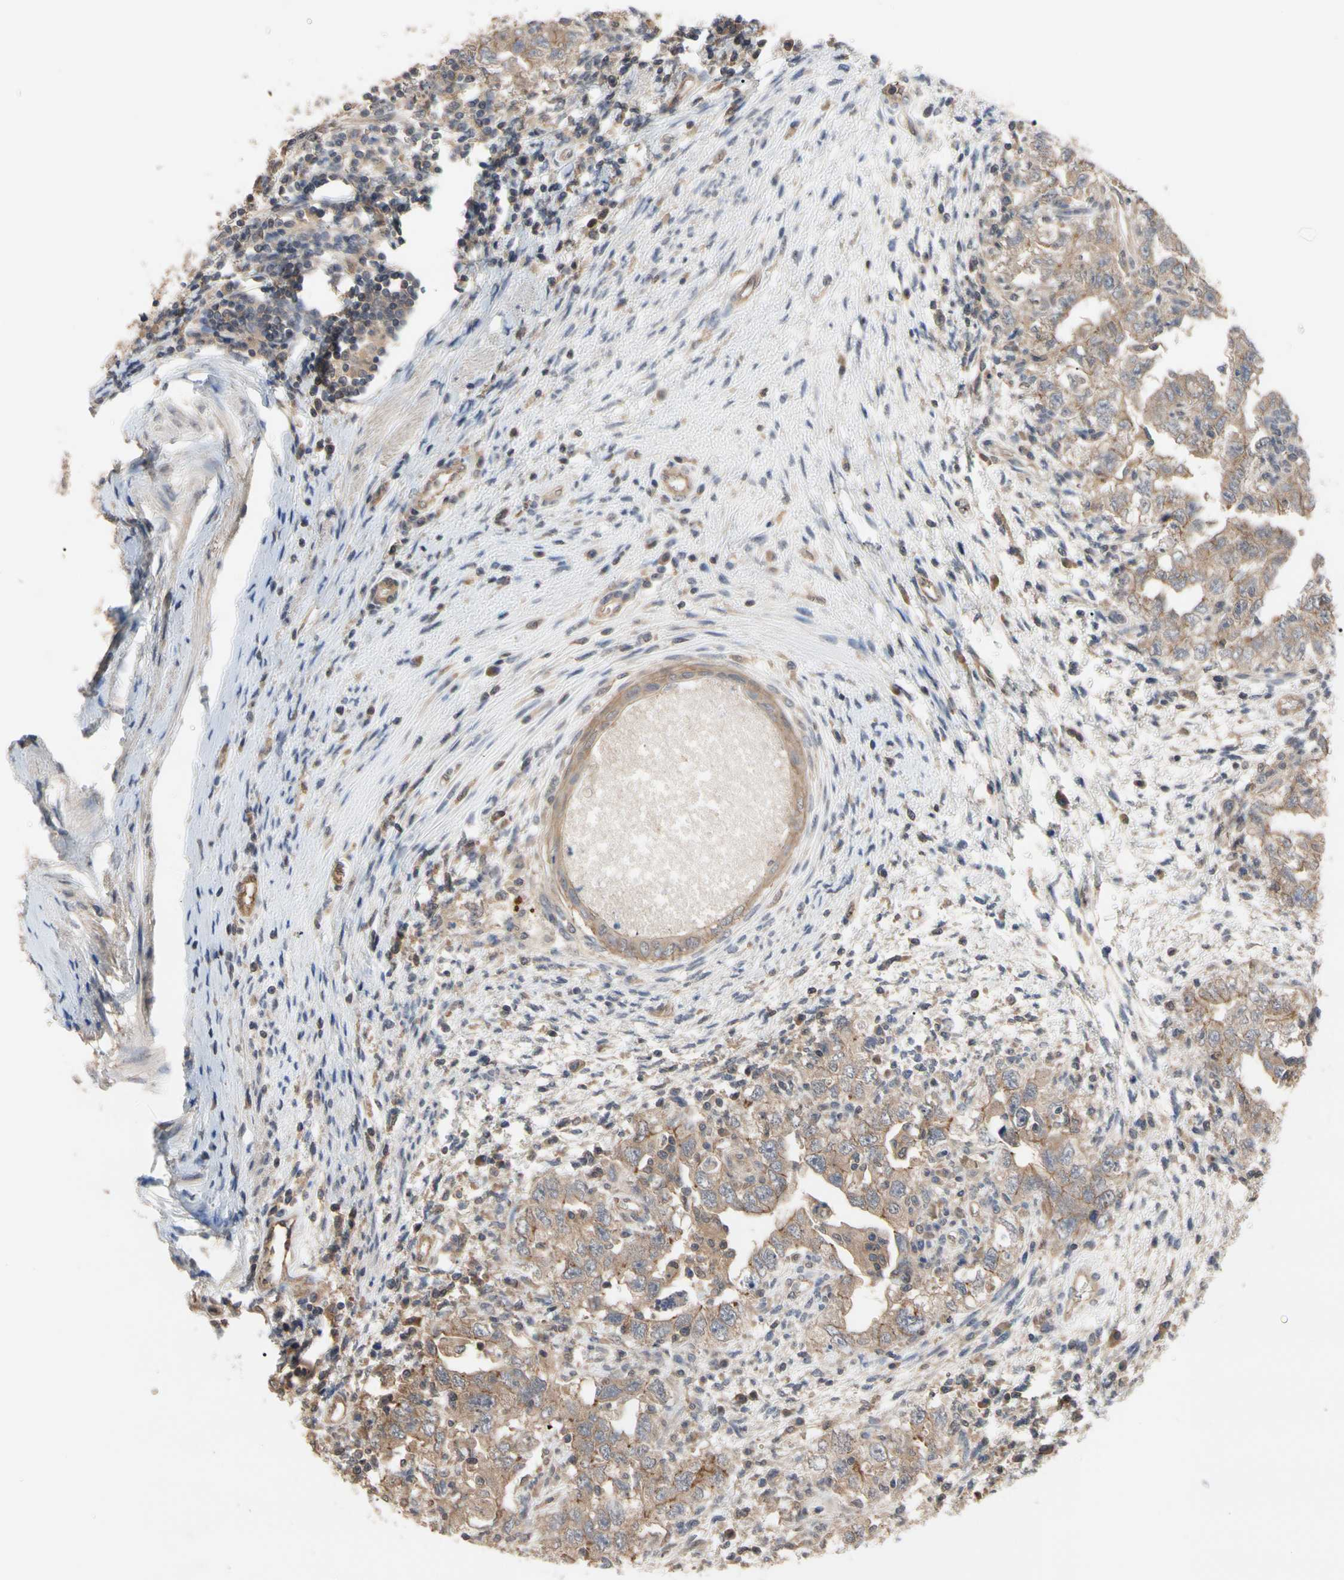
{"staining": {"intensity": "moderate", "quantity": ">75%", "location": "cytoplasmic/membranous"}, "tissue": "testis cancer", "cell_type": "Tumor cells", "image_type": "cancer", "snomed": [{"axis": "morphology", "description": "Carcinoma, Embryonal, NOS"}, {"axis": "topography", "description": "Testis"}], "caption": "This micrograph reveals testis cancer (embryonal carcinoma) stained with IHC to label a protein in brown. The cytoplasmic/membranous of tumor cells show moderate positivity for the protein. Nuclei are counter-stained blue.", "gene": "DPP8", "patient": {"sex": "male", "age": 26}}